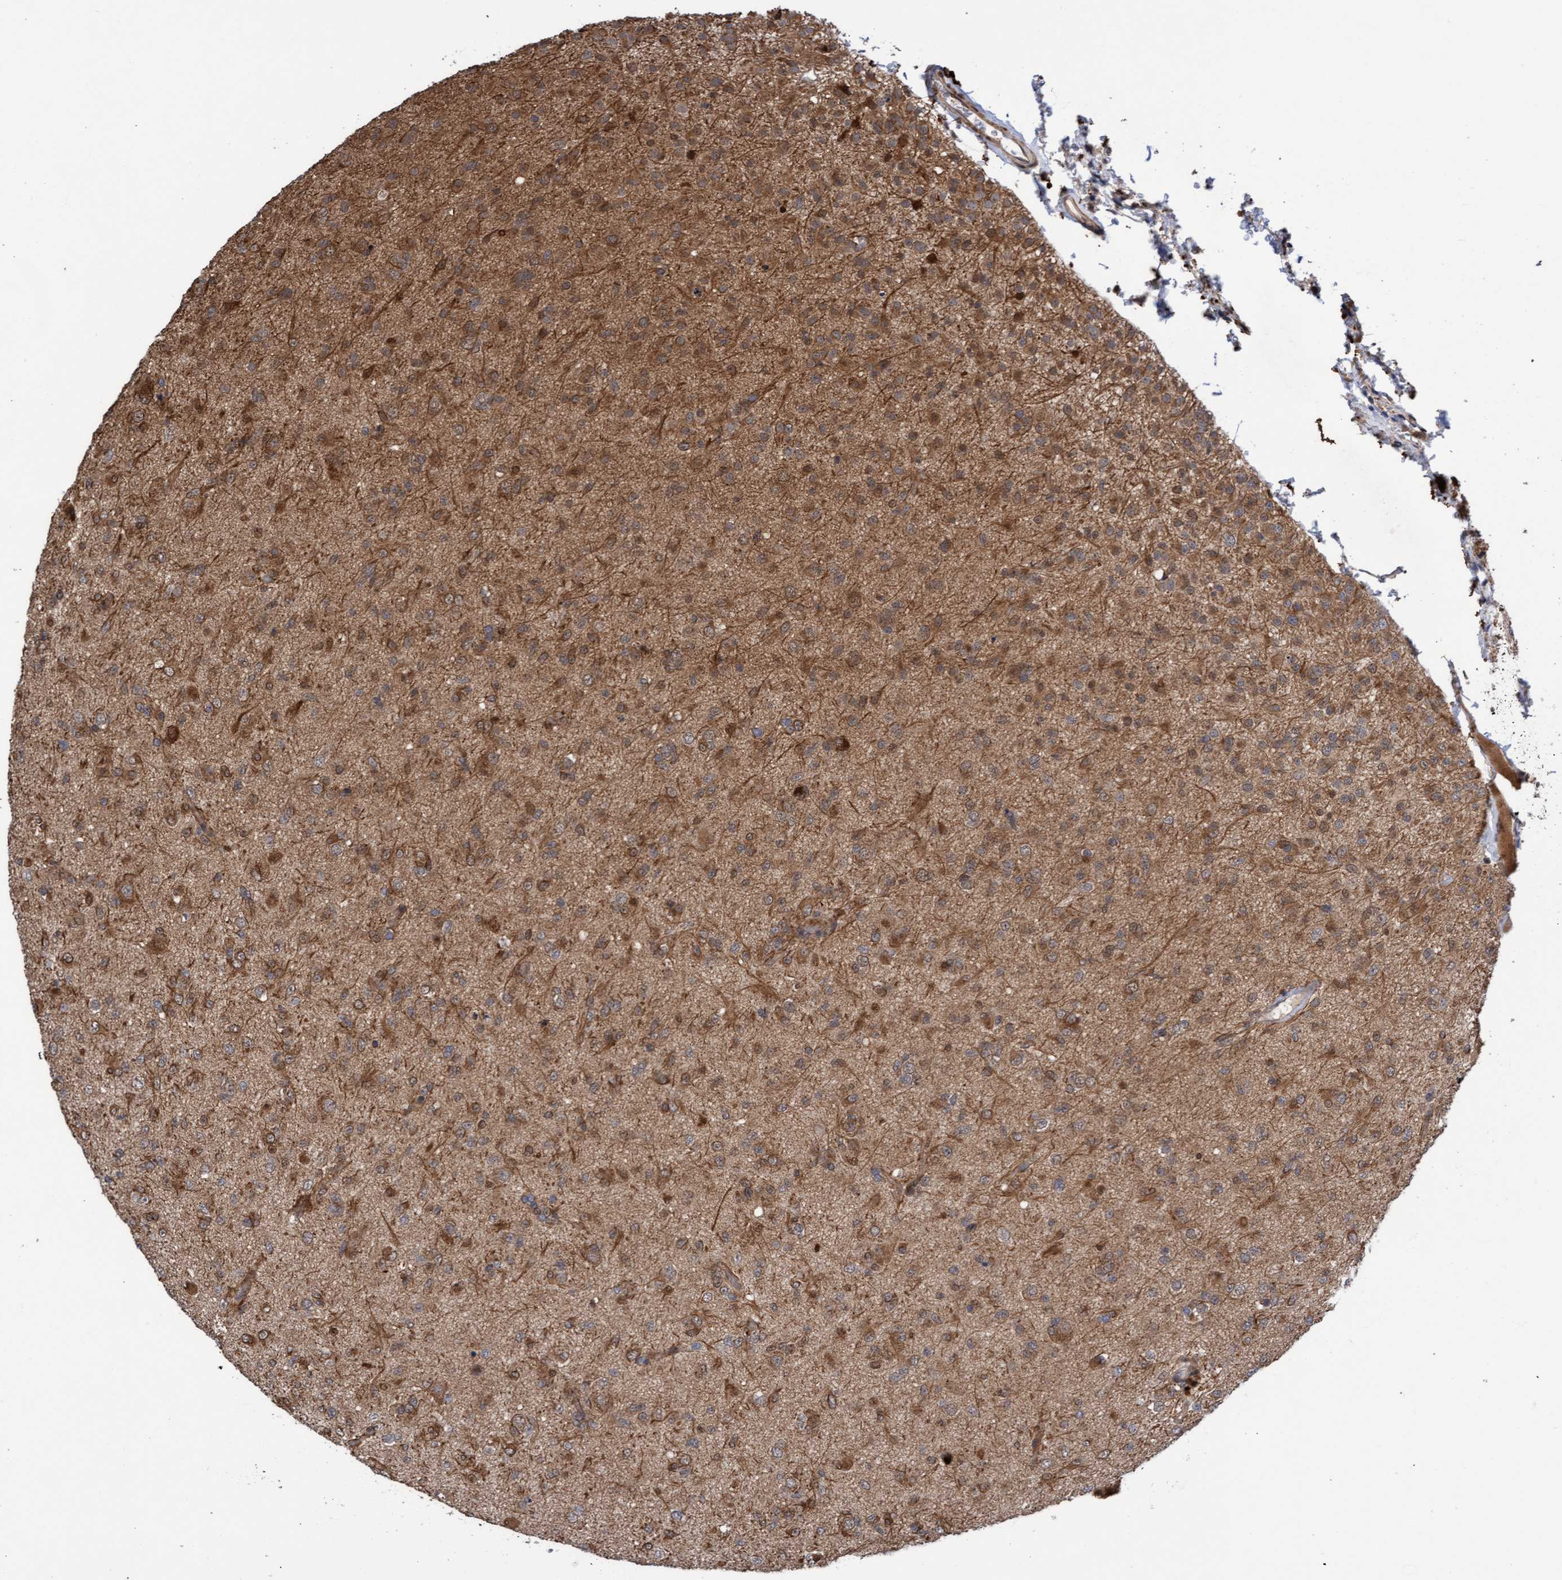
{"staining": {"intensity": "moderate", "quantity": ">75%", "location": "cytoplasmic/membranous"}, "tissue": "glioma", "cell_type": "Tumor cells", "image_type": "cancer", "snomed": [{"axis": "morphology", "description": "Glioma, malignant, Low grade"}, {"axis": "topography", "description": "Brain"}], "caption": "Immunohistochemistry (IHC) photomicrograph of human low-grade glioma (malignant) stained for a protein (brown), which demonstrates medium levels of moderate cytoplasmic/membranous expression in approximately >75% of tumor cells.", "gene": "ITFG1", "patient": {"sex": "male", "age": 65}}